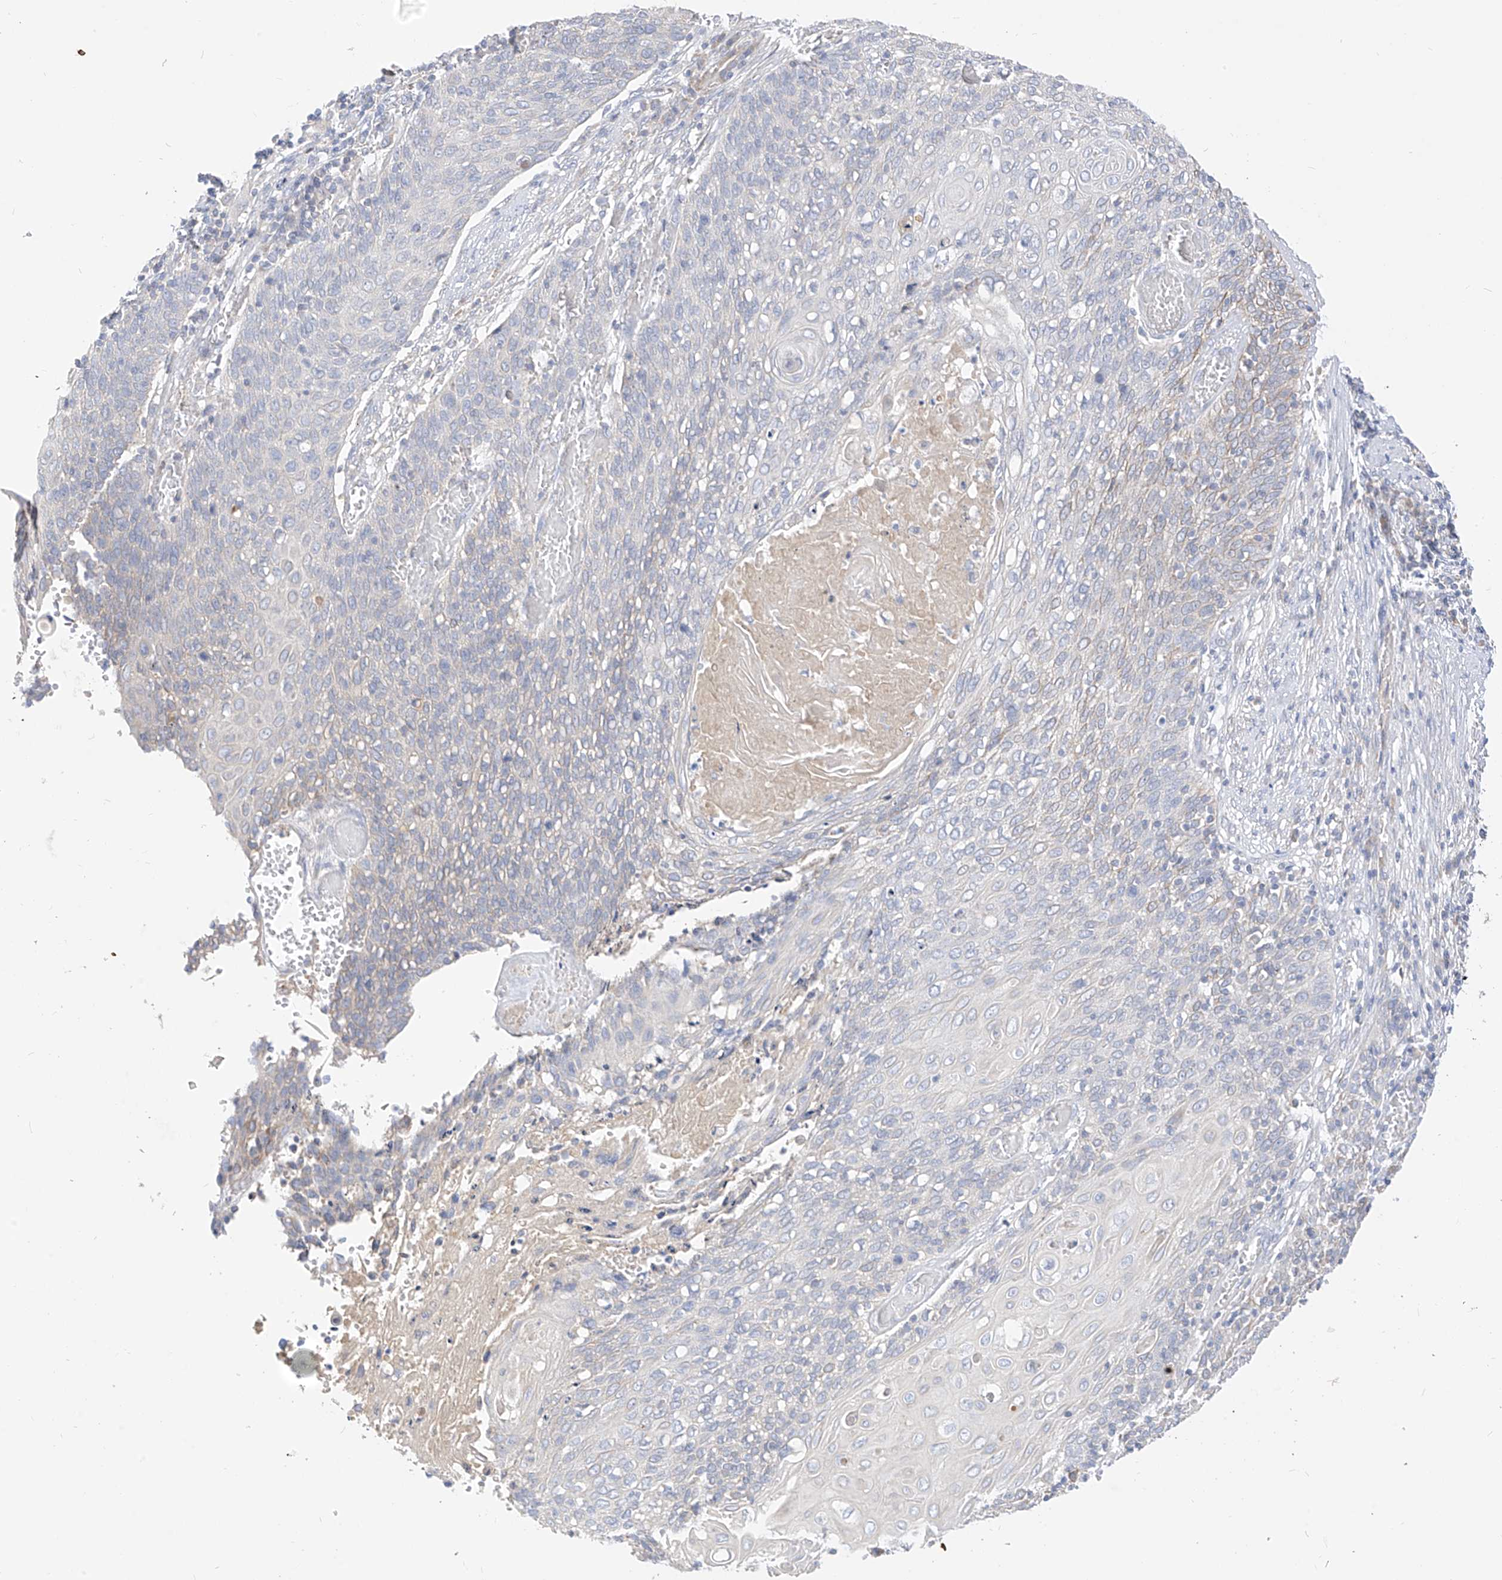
{"staining": {"intensity": "negative", "quantity": "none", "location": "none"}, "tissue": "cervical cancer", "cell_type": "Tumor cells", "image_type": "cancer", "snomed": [{"axis": "morphology", "description": "Squamous cell carcinoma, NOS"}, {"axis": "topography", "description": "Cervix"}], "caption": "Immunohistochemical staining of human cervical cancer shows no significant staining in tumor cells.", "gene": "RASA2", "patient": {"sex": "female", "age": 39}}